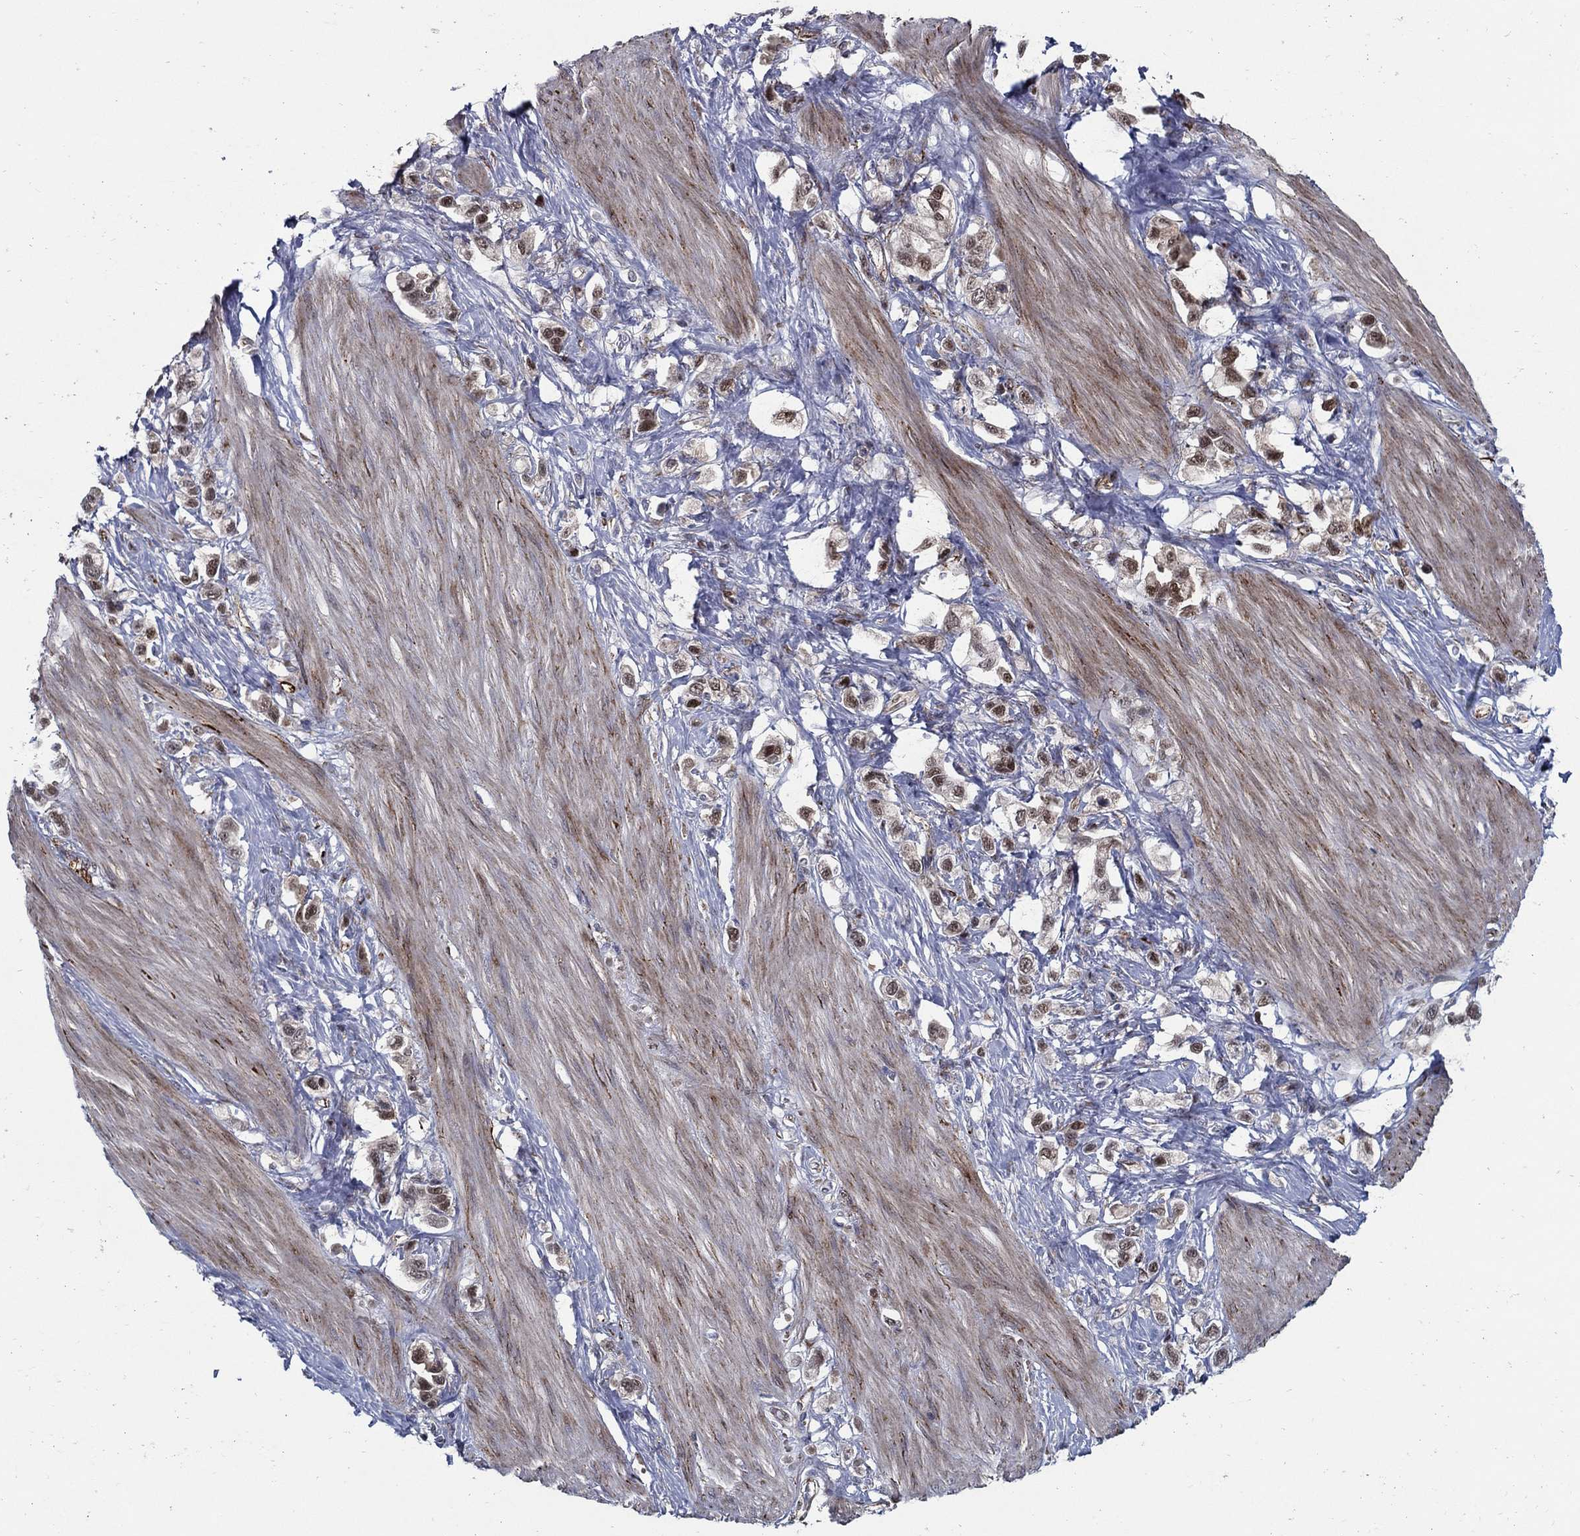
{"staining": {"intensity": "strong", "quantity": "25%-75%", "location": "nuclear"}, "tissue": "stomach cancer", "cell_type": "Tumor cells", "image_type": "cancer", "snomed": [{"axis": "morphology", "description": "Normal tissue, NOS"}, {"axis": "morphology", "description": "Adenocarcinoma, NOS"}, {"axis": "morphology", "description": "Adenocarcinoma, High grade"}, {"axis": "topography", "description": "Stomach, upper"}, {"axis": "topography", "description": "Stomach"}], "caption": "DAB (3,3'-diaminobenzidine) immunohistochemical staining of stomach cancer reveals strong nuclear protein positivity in approximately 25%-75% of tumor cells. (brown staining indicates protein expression, while blue staining denotes nuclei).", "gene": "ARHGAP11A", "patient": {"sex": "female", "age": 65}}